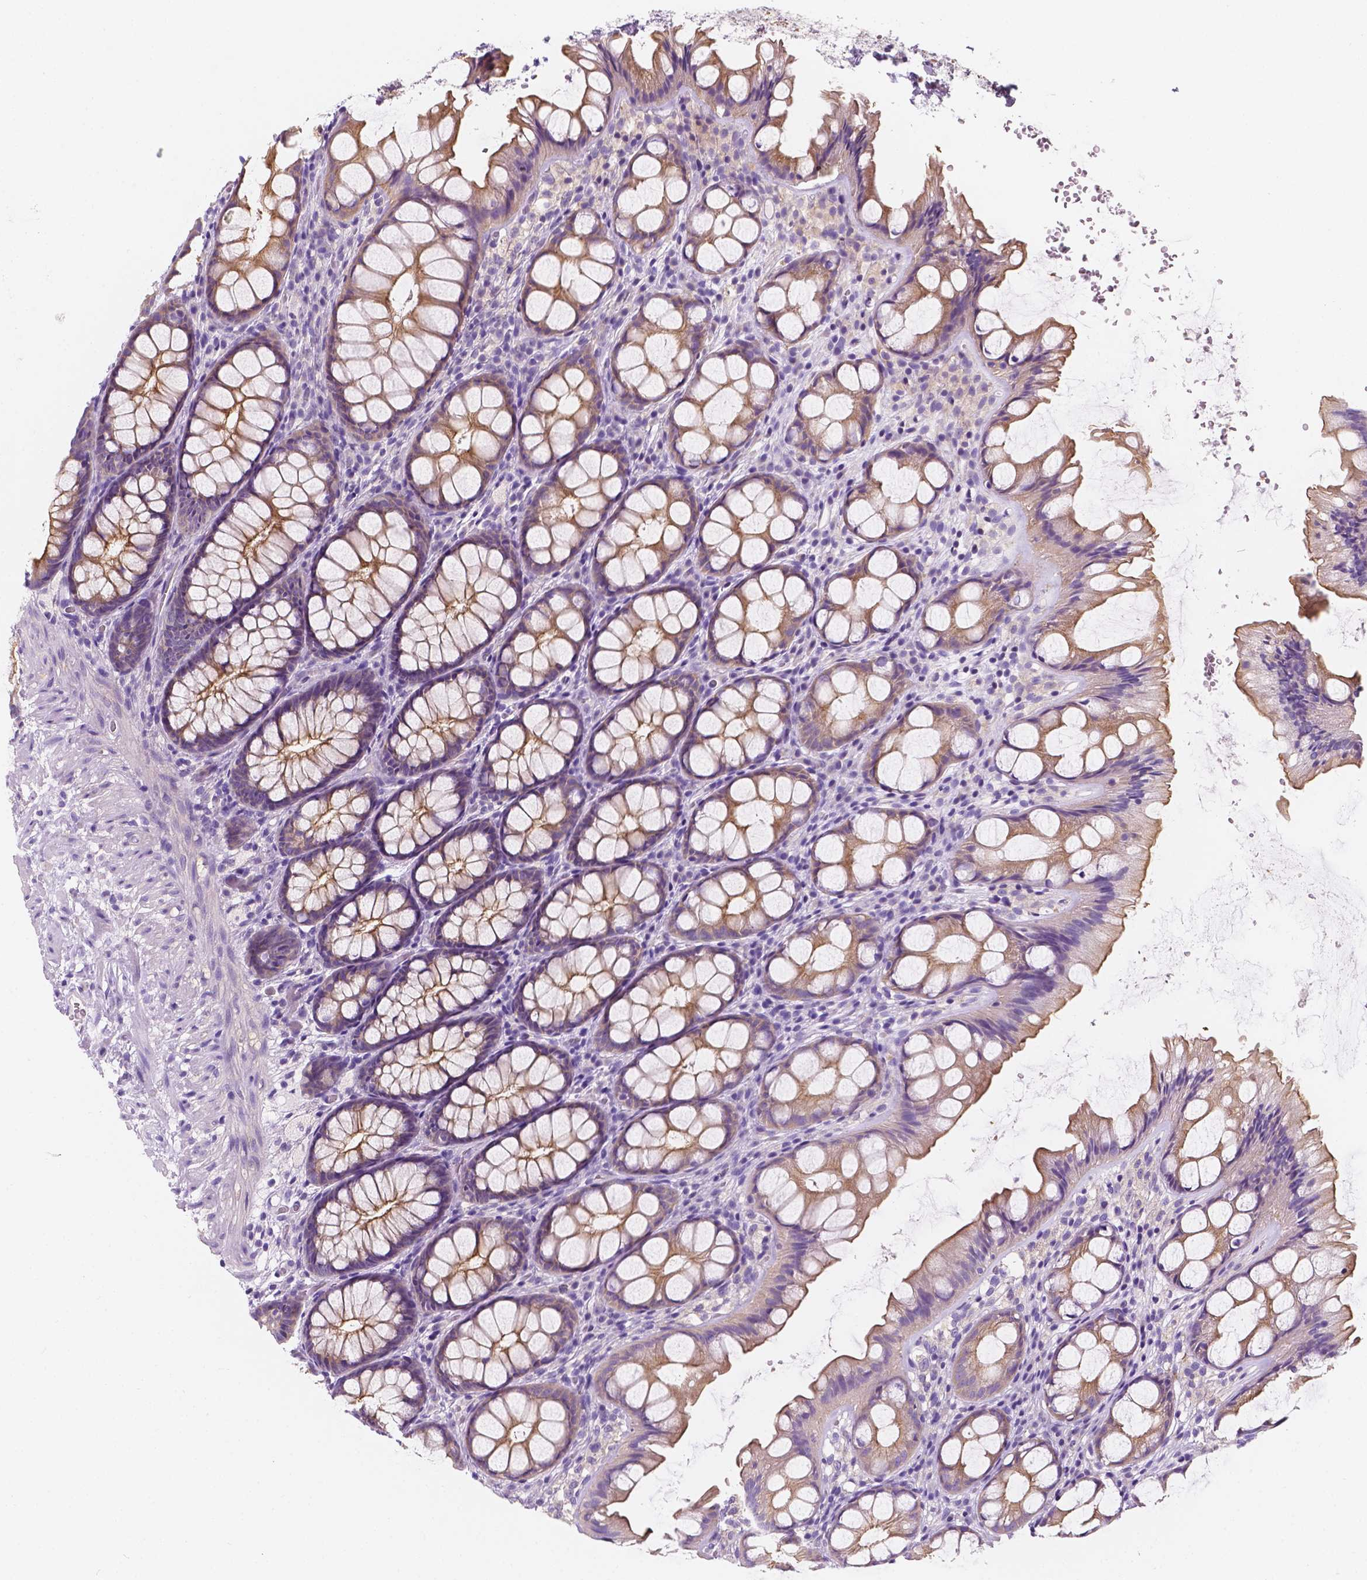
{"staining": {"intensity": "negative", "quantity": "none", "location": "none"}, "tissue": "colon", "cell_type": "Endothelial cells", "image_type": "normal", "snomed": [{"axis": "morphology", "description": "Normal tissue, NOS"}, {"axis": "topography", "description": "Colon"}], "caption": "Immunohistochemistry (IHC) histopathology image of benign colon: colon stained with DAB (3,3'-diaminobenzidine) exhibits no significant protein positivity in endothelial cells. (Stains: DAB (3,3'-diaminobenzidine) immunohistochemistry (IHC) with hematoxylin counter stain, Microscopy: brightfield microscopy at high magnification).", "gene": "SIRT2", "patient": {"sex": "male", "age": 47}}